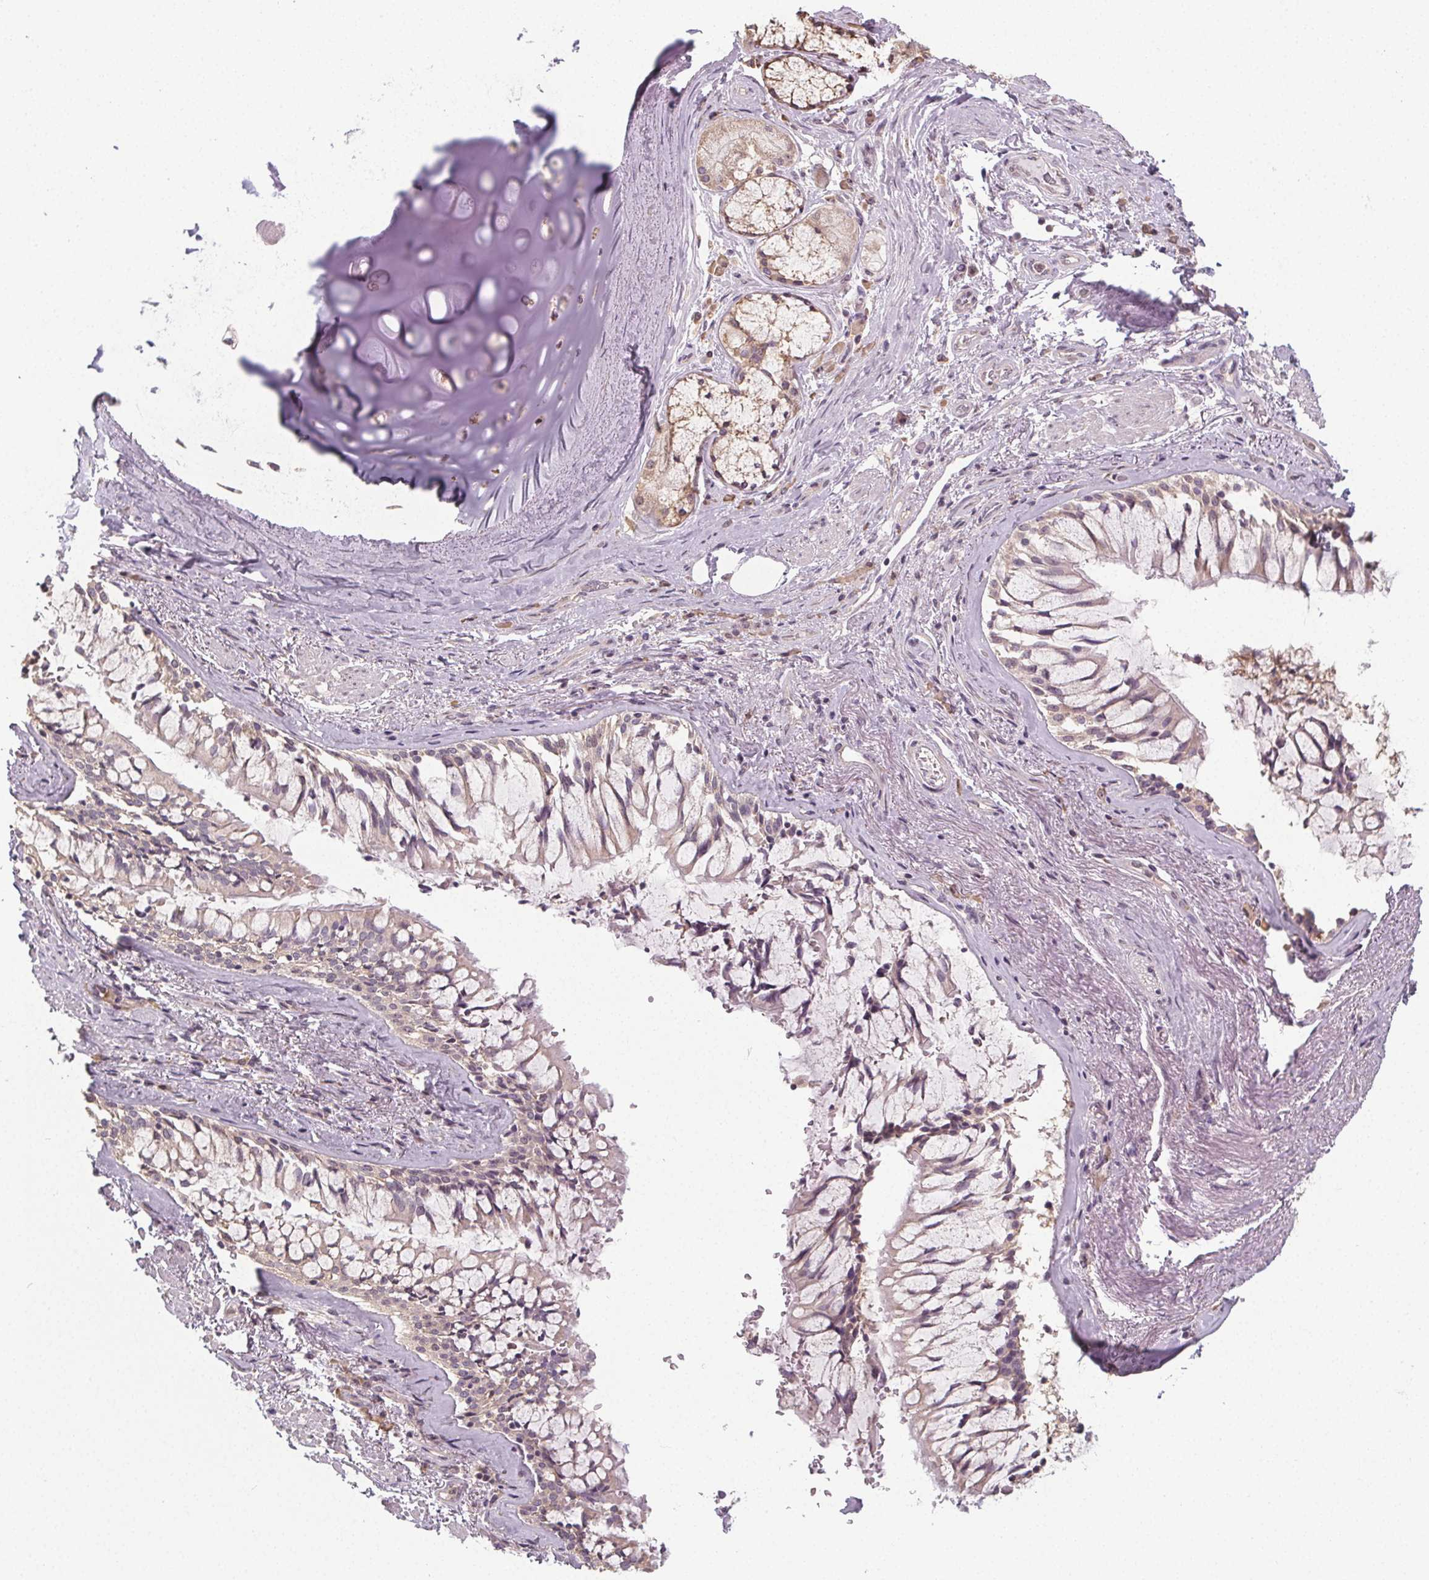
{"staining": {"intensity": "weak", "quantity": "25%-75%", "location": "cytoplasmic/membranous"}, "tissue": "soft tissue", "cell_type": "Chondrocytes", "image_type": "normal", "snomed": [{"axis": "morphology", "description": "Normal tissue, NOS"}, {"axis": "topography", "description": "Cartilage tissue"}, {"axis": "topography", "description": "Bronchus"}], "caption": "The immunohistochemical stain labels weak cytoplasmic/membranous positivity in chondrocytes of unremarkable soft tissue. (brown staining indicates protein expression, while blue staining denotes nuclei).", "gene": "SLC26A2", "patient": {"sex": "male", "age": 64}}